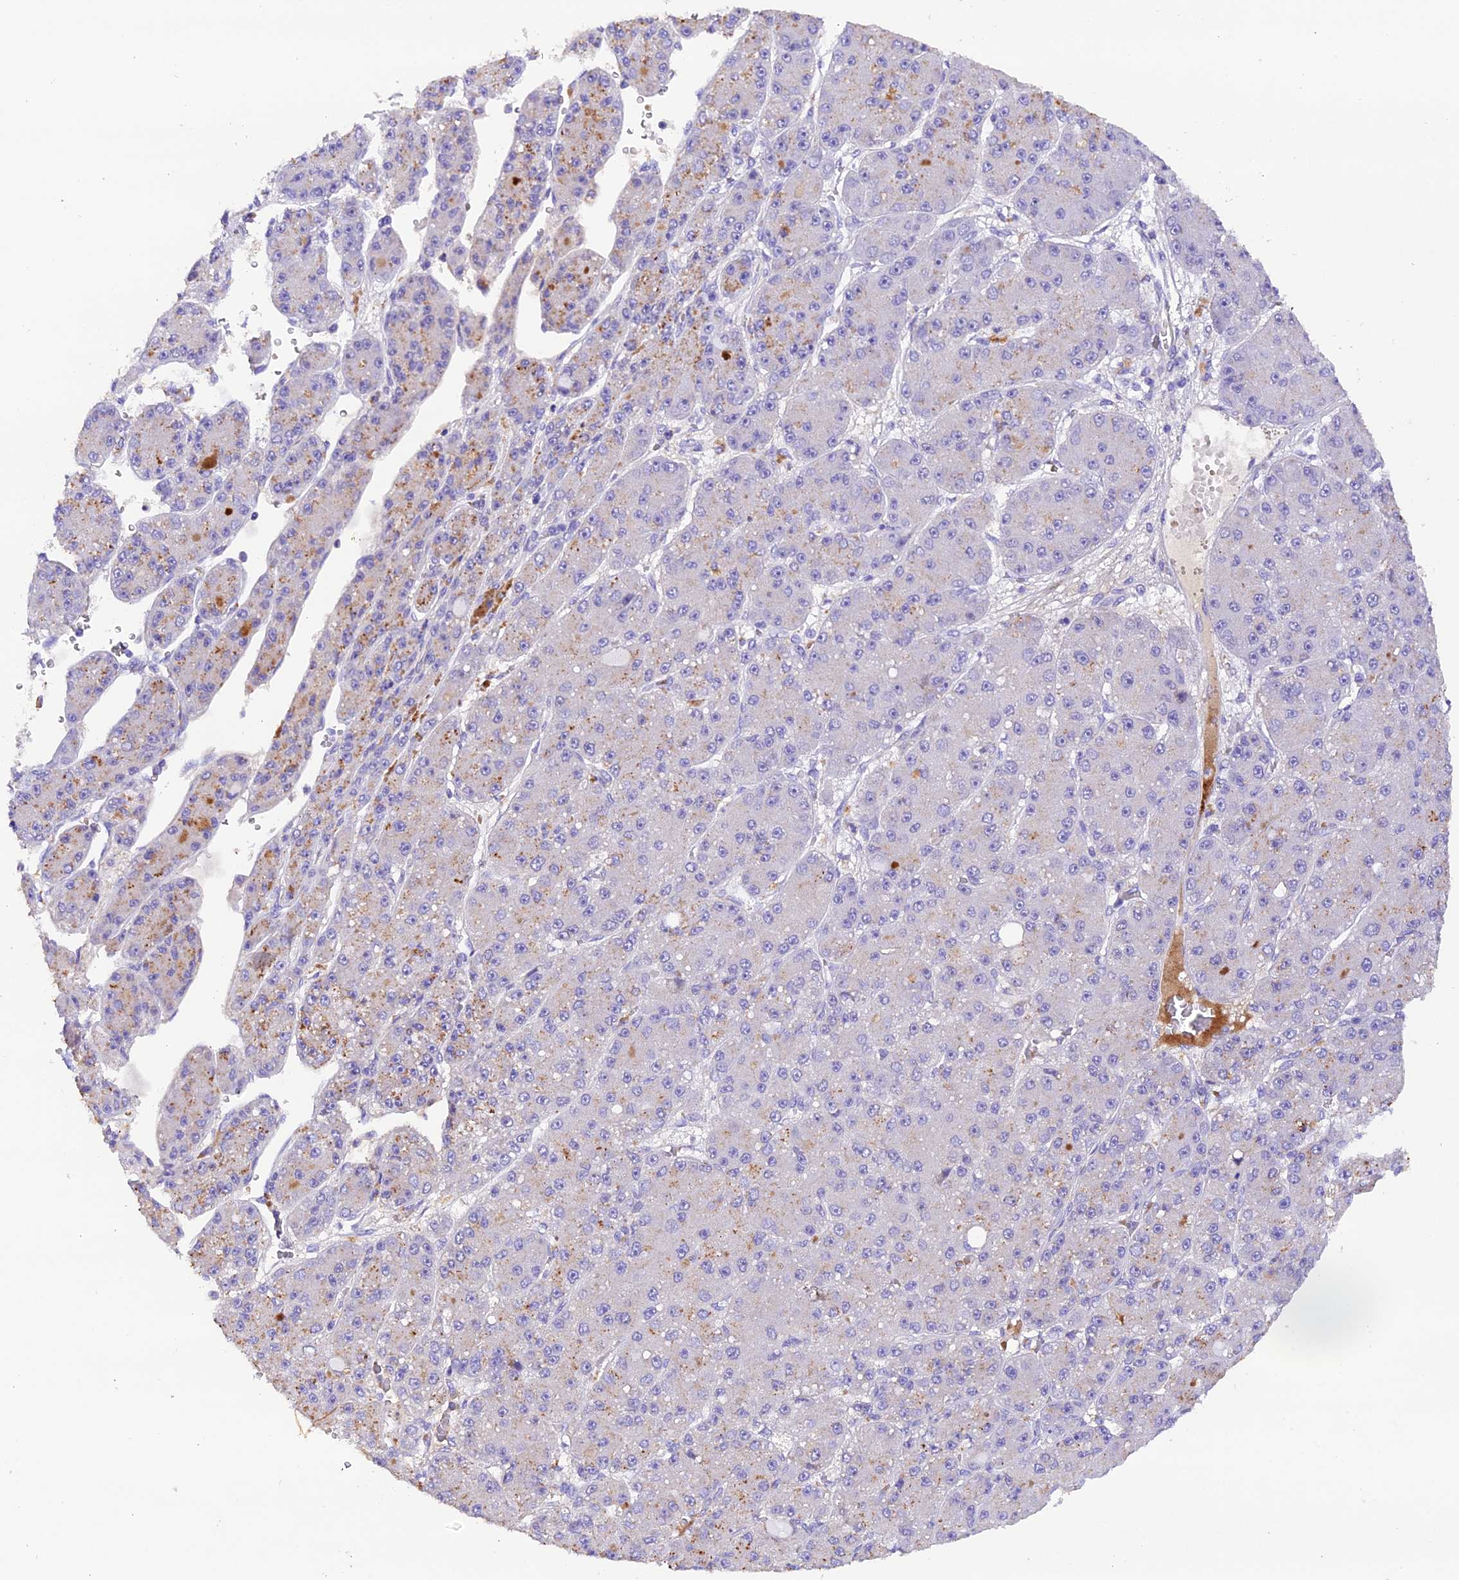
{"staining": {"intensity": "negative", "quantity": "none", "location": "none"}, "tissue": "liver cancer", "cell_type": "Tumor cells", "image_type": "cancer", "snomed": [{"axis": "morphology", "description": "Carcinoma, Hepatocellular, NOS"}, {"axis": "topography", "description": "Liver"}], "caption": "Tumor cells are negative for brown protein staining in liver cancer (hepatocellular carcinoma).", "gene": "MEX3B", "patient": {"sex": "male", "age": 67}}